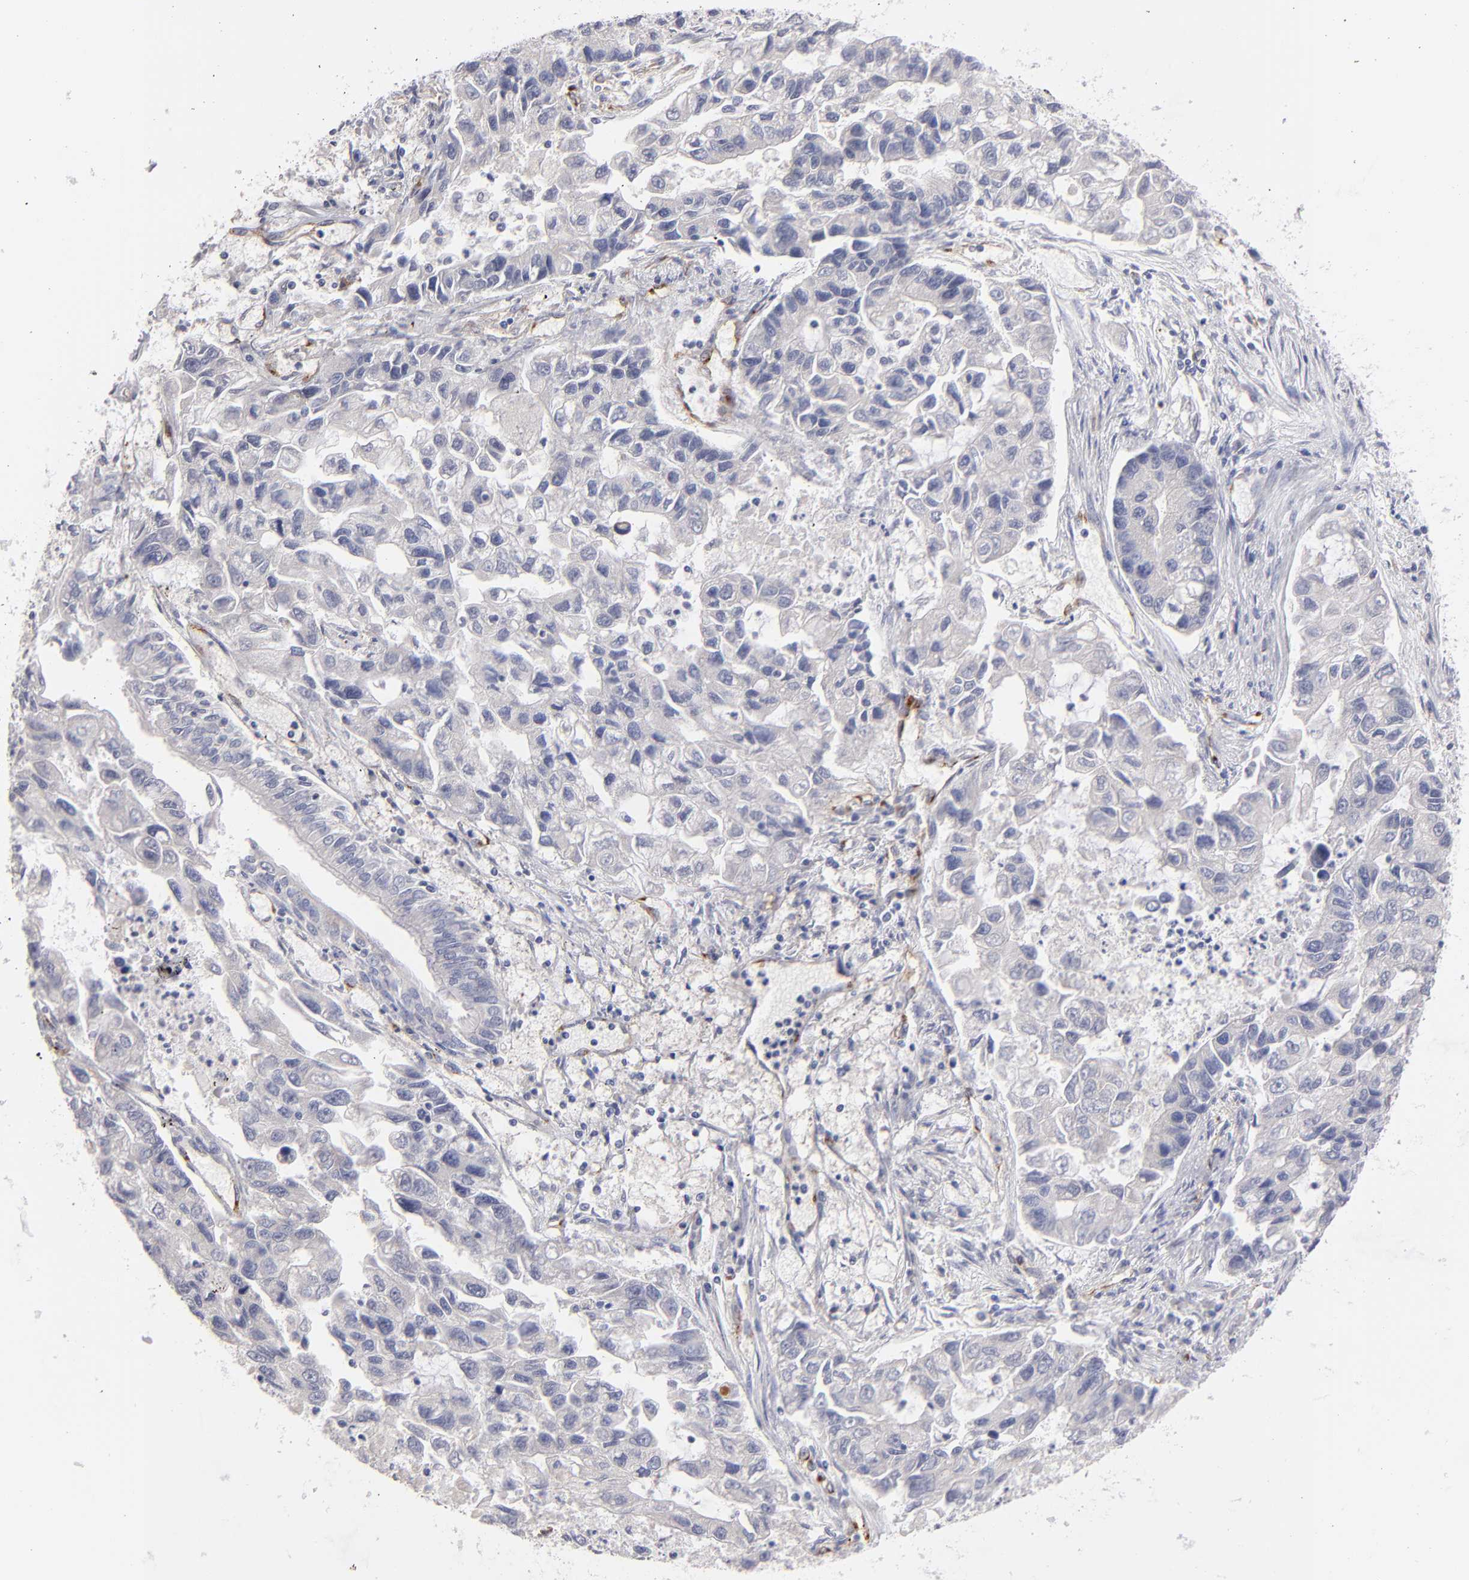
{"staining": {"intensity": "negative", "quantity": "none", "location": "none"}, "tissue": "lung cancer", "cell_type": "Tumor cells", "image_type": "cancer", "snomed": [{"axis": "morphology", "description": "Adenocarcinoma, NOS"}, {"axis": "topography", "description": "Lung"}], "caption": "DAB (3,3'-diaminobenzidine) immunohistochemical staining of human adenocarcinoma (lung) shows no significant expression in tumor cells.", "gene": "PLVAP", "patient": {"sex": "female", "age": 51}}